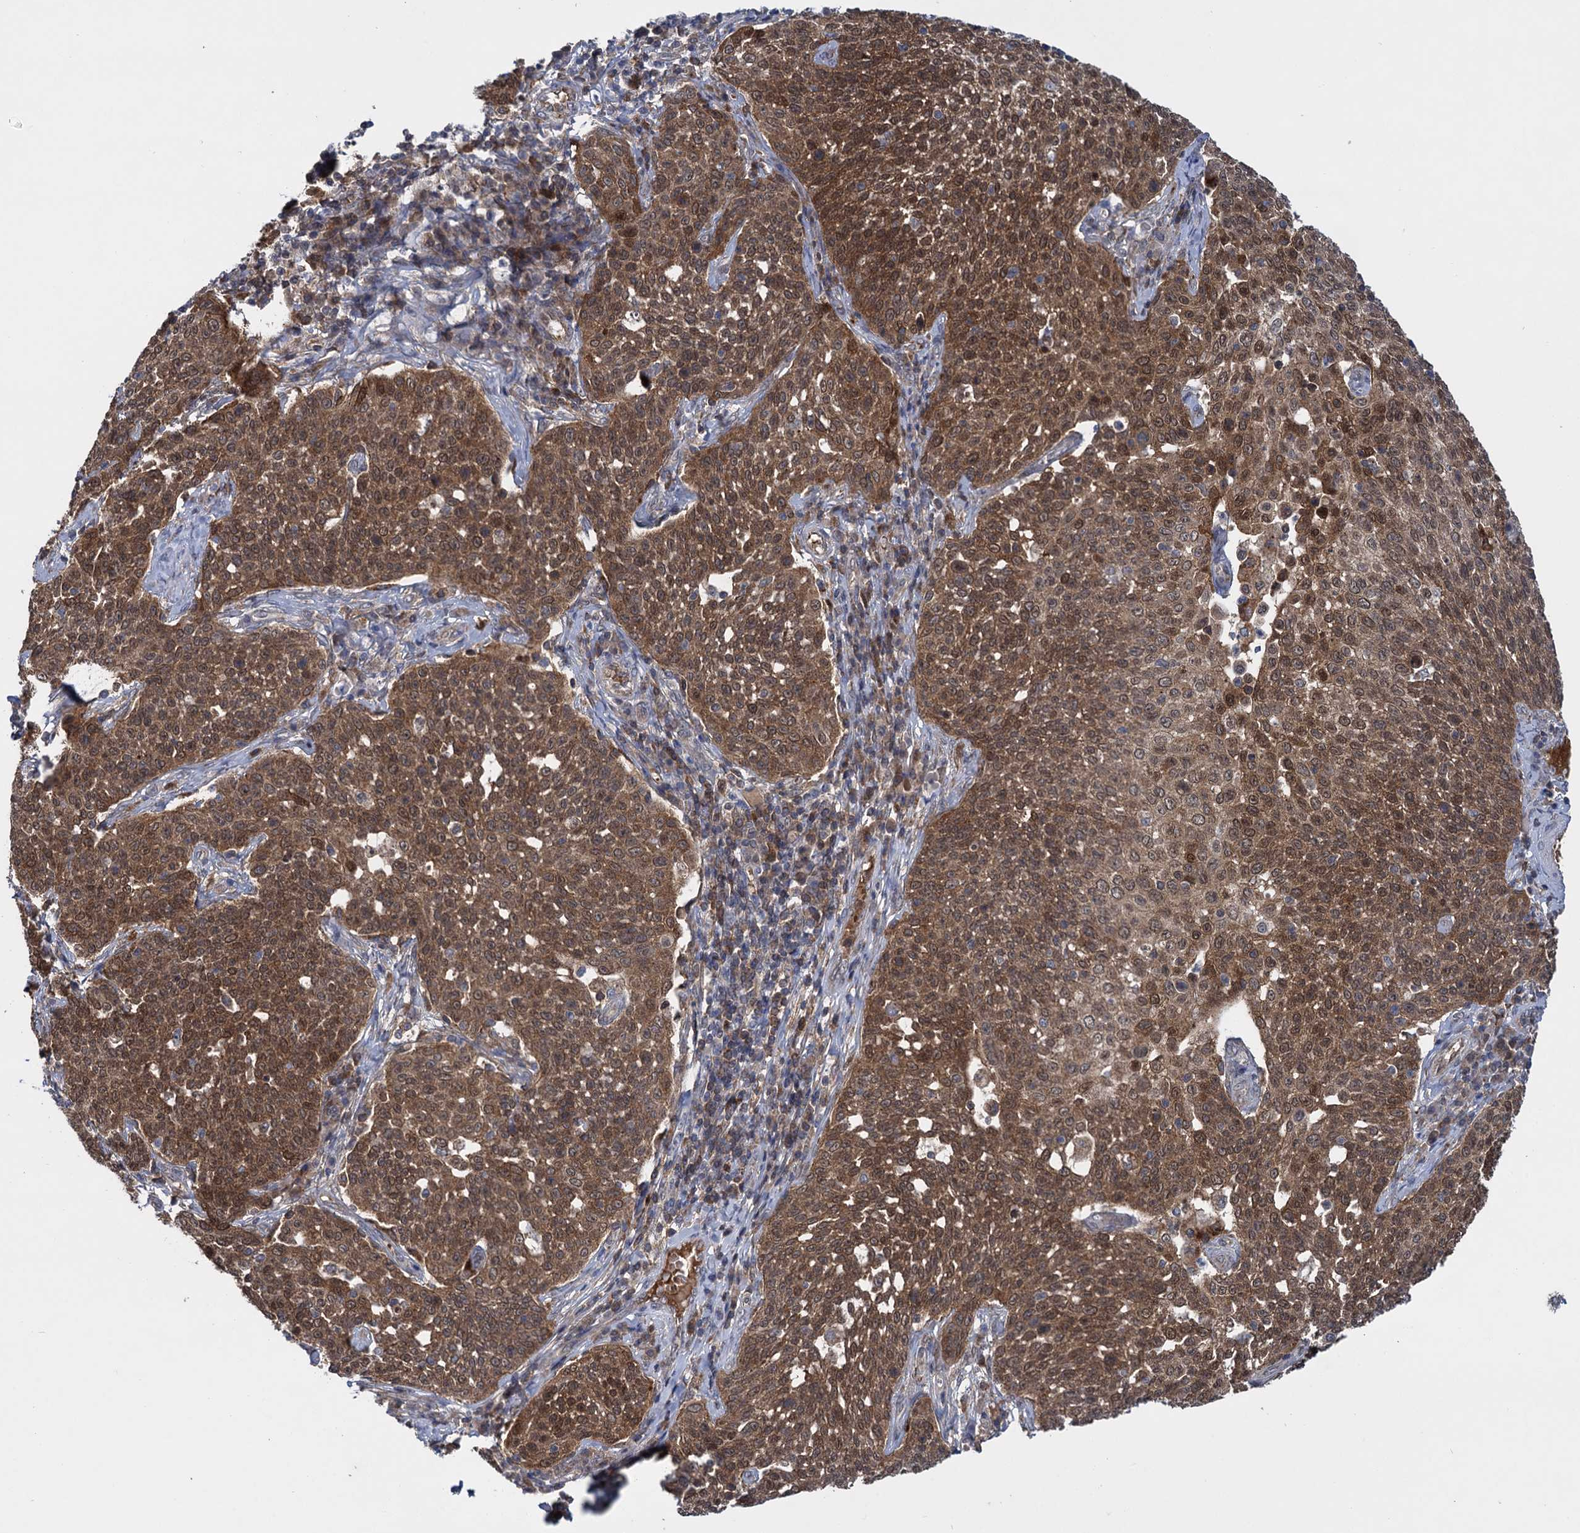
{"staining": {"intensity": "strong", "quantity": ">75%", "location": "cytoplasmic/membranous"}, "tissue": "cervical cancer", "cell_type": "Tumor cells", "image_type": "cancer", "snomed": [{"axis": "morphology", "description": "Squamous cell carcinoma, NOS"}, {"axis": "topography", "description": "Cervix"}], "caption": "Immunohistochemistry (DAB (3,3'-diaminobenzidine)) staining of human squamous cell carcinoma (cervical) reveals strong cytoplasmic/membranous protein positivity in approximately >75% of tumor cells.", "gene": "GLO1", "patient": {"sex": "female", "age": 34}}